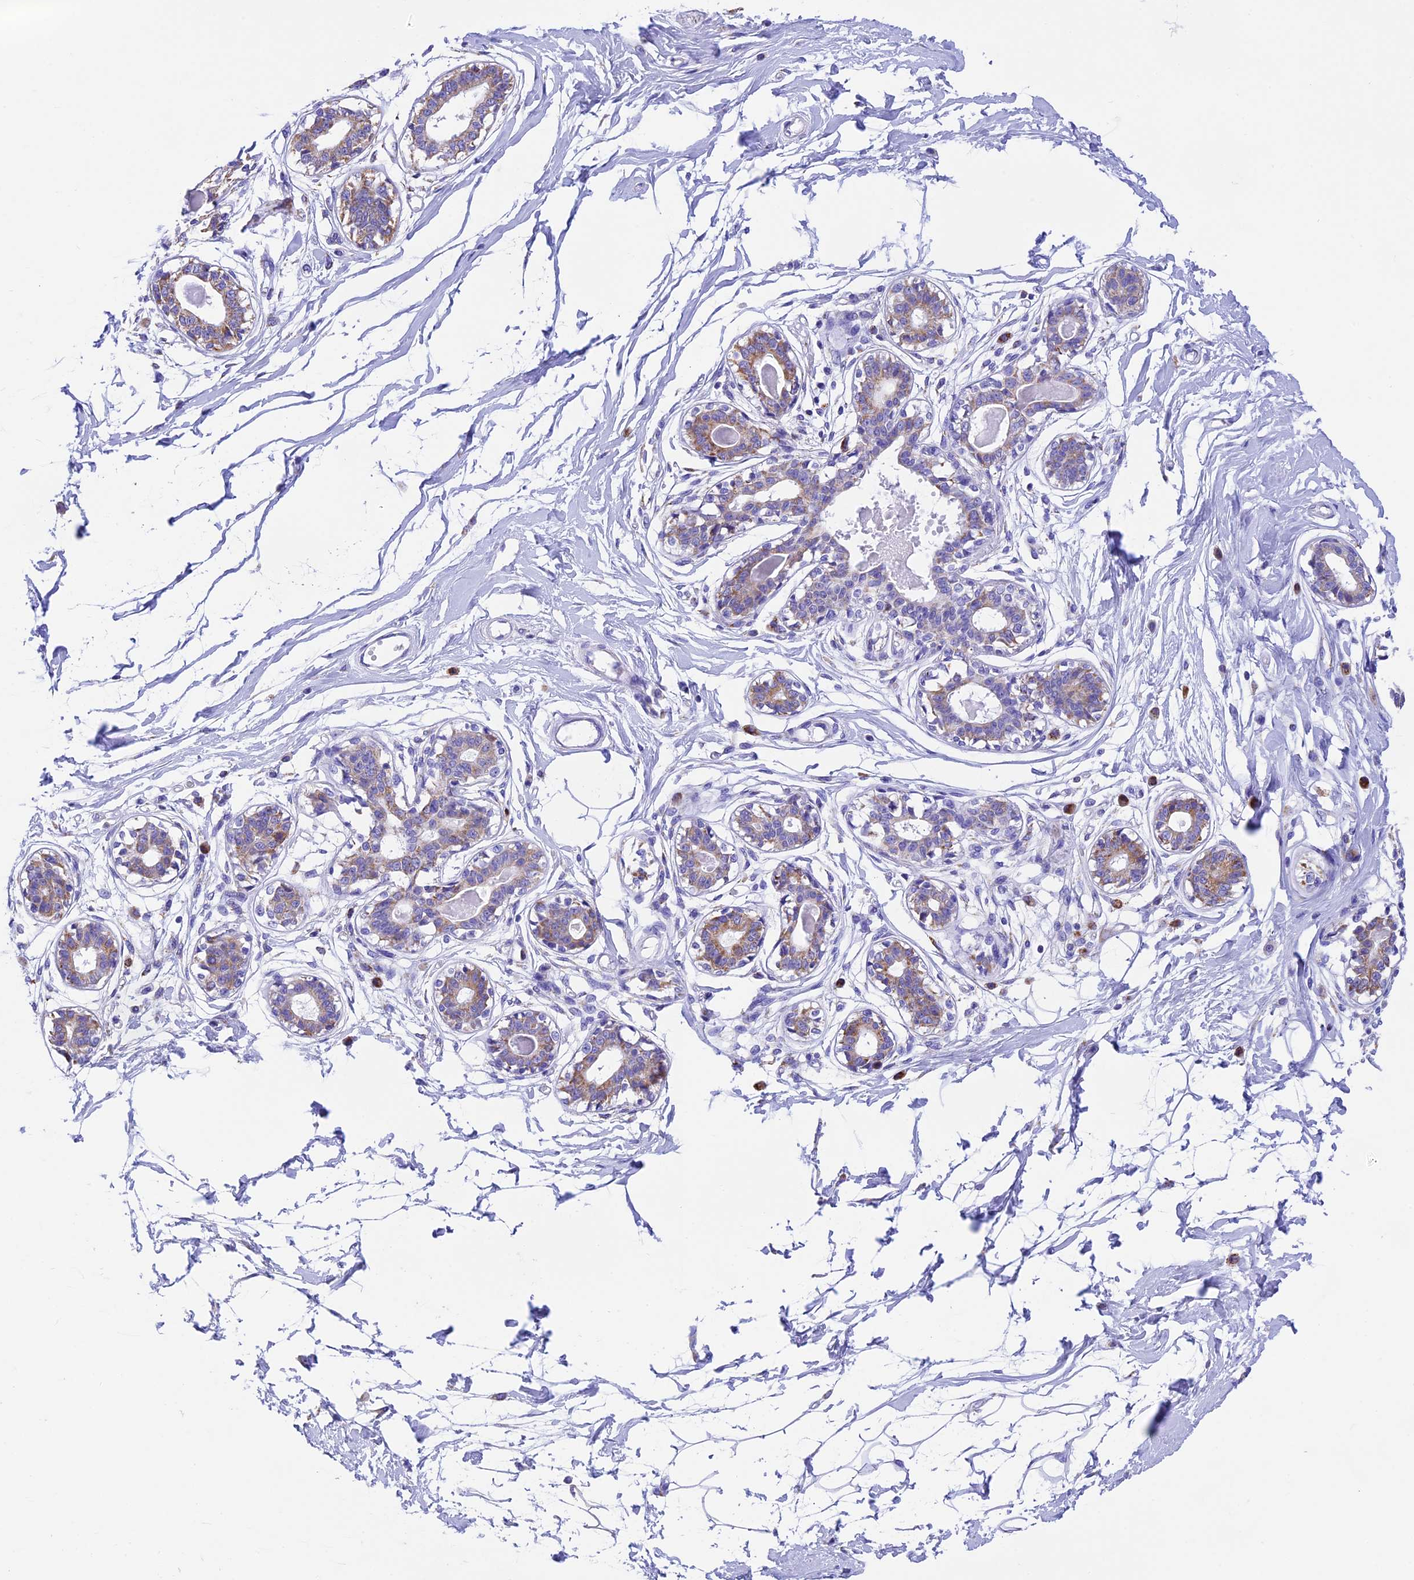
{"staining": {"intensity": "negative", "quantity": "none", "location": "none"}, "tissue": "breast", "cell_type": "Adipocytes", "image_type": "normal", "snomed": [{"axis": "morphology", "description": "Normal tissue, NOS"}, {"axis": "topography", "description": "Breast"}], "caption": "This is an immunohistochemistry histopathology image of benign breast. There is no staining in adipocytes.", "gene": "SLC8B1", "patient": {"sex": "female", "age": 45}}